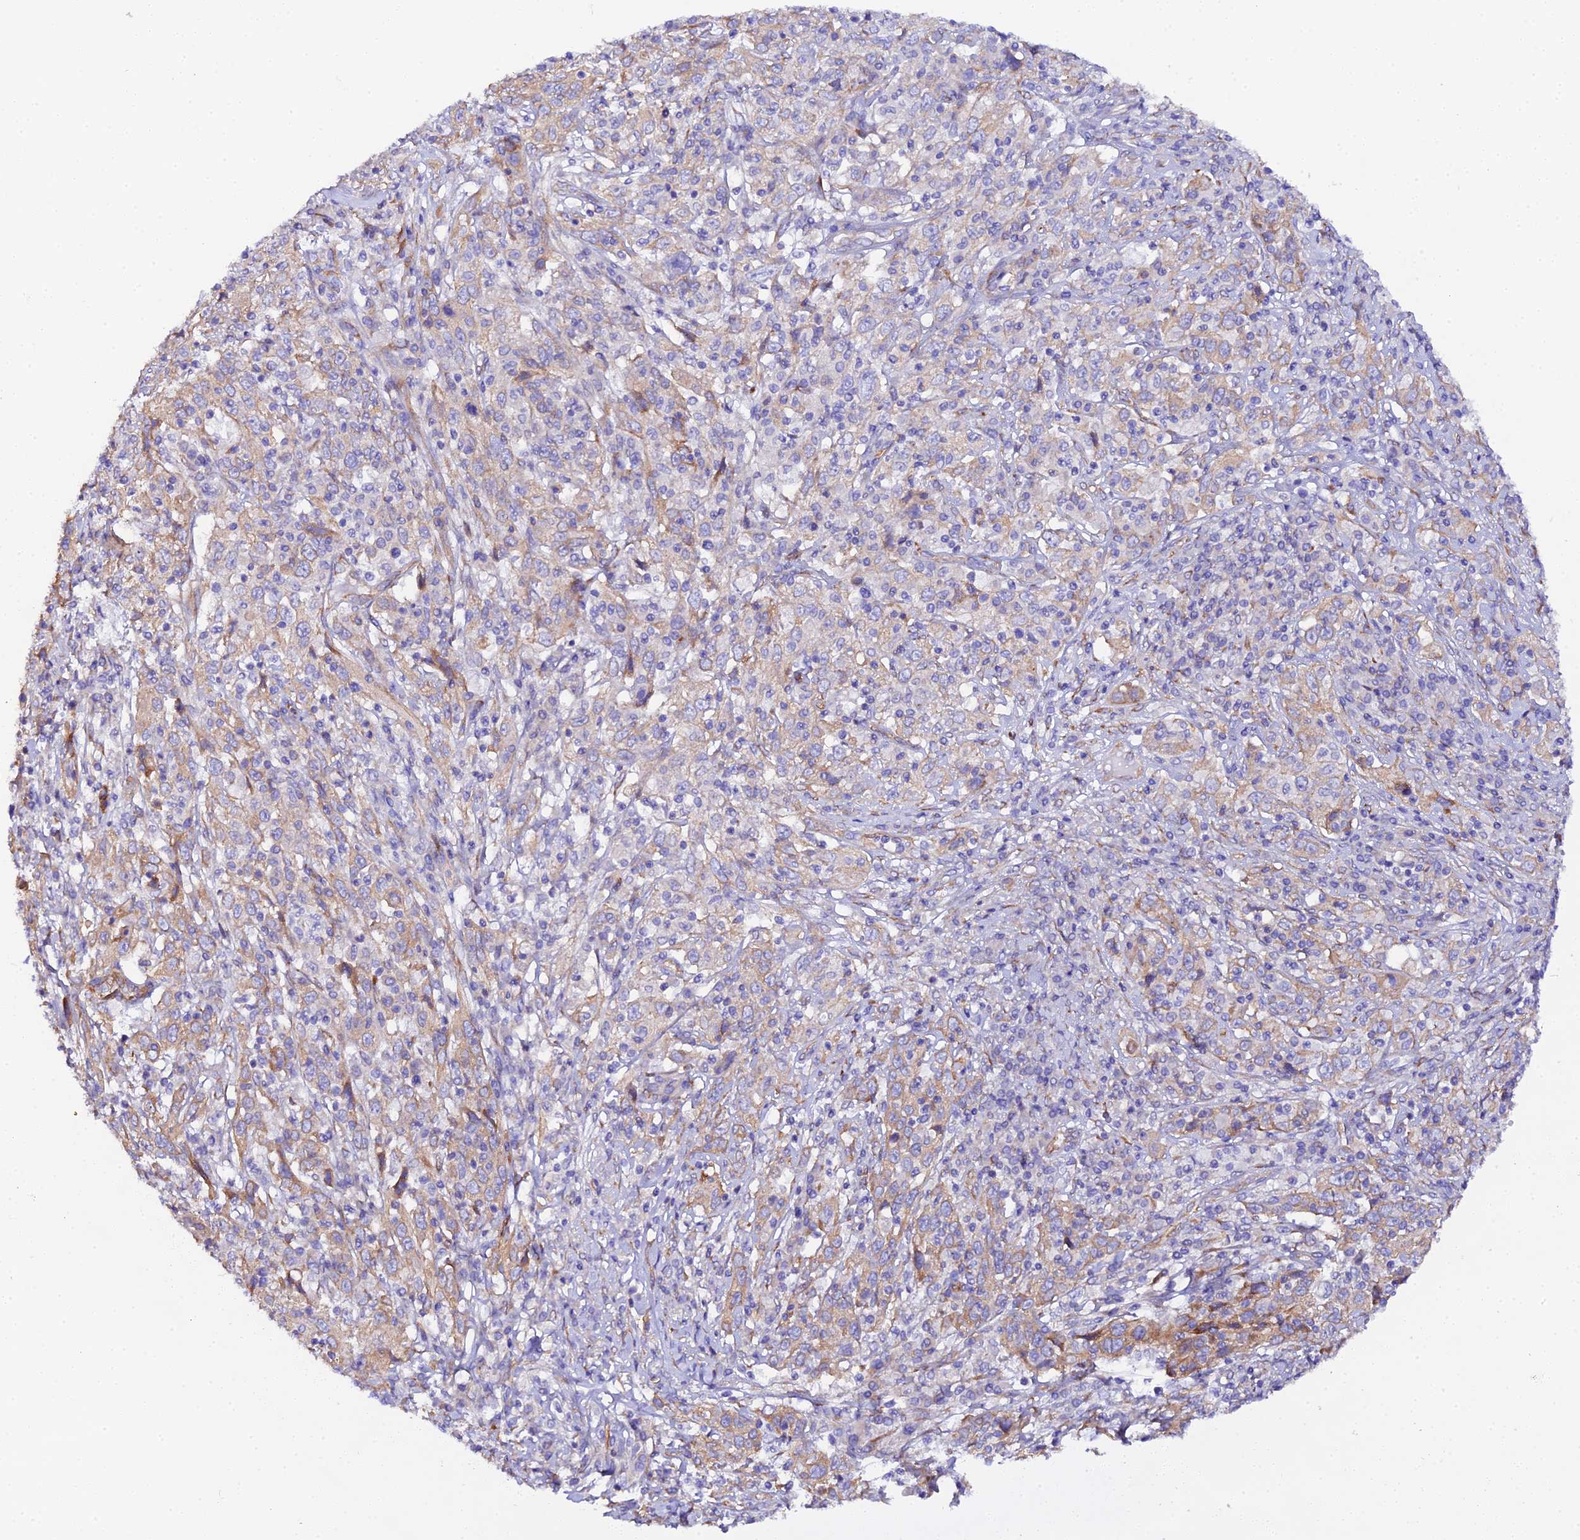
{"staining": {"intensity": "moderate", "quantity": "25%-75%", "location": "cytoplasmic/membranous"}, "tissue": "cervical cancer", "cell_type": "Tumor cells", "image_type": "cancer", "snomed": [{"axis": "morphology", "description": "Squamous cell carcinoma, NOS"}, {"axis": "topography", "description": "Cervix"}], "caption": "High-magnification brightfield microscopy of cervical cancer (squamous cell carcinoma) stained with DAB (brown) and counterstained with hematoxylin (blue). tumor cells exhibit moderate cytoplasmic/membranous expression is present in approximately25%-75% of cells. Nuclei are stained in blue.", "gene": "CFAP45", "patient": {"sex": "female", "age": 46}}